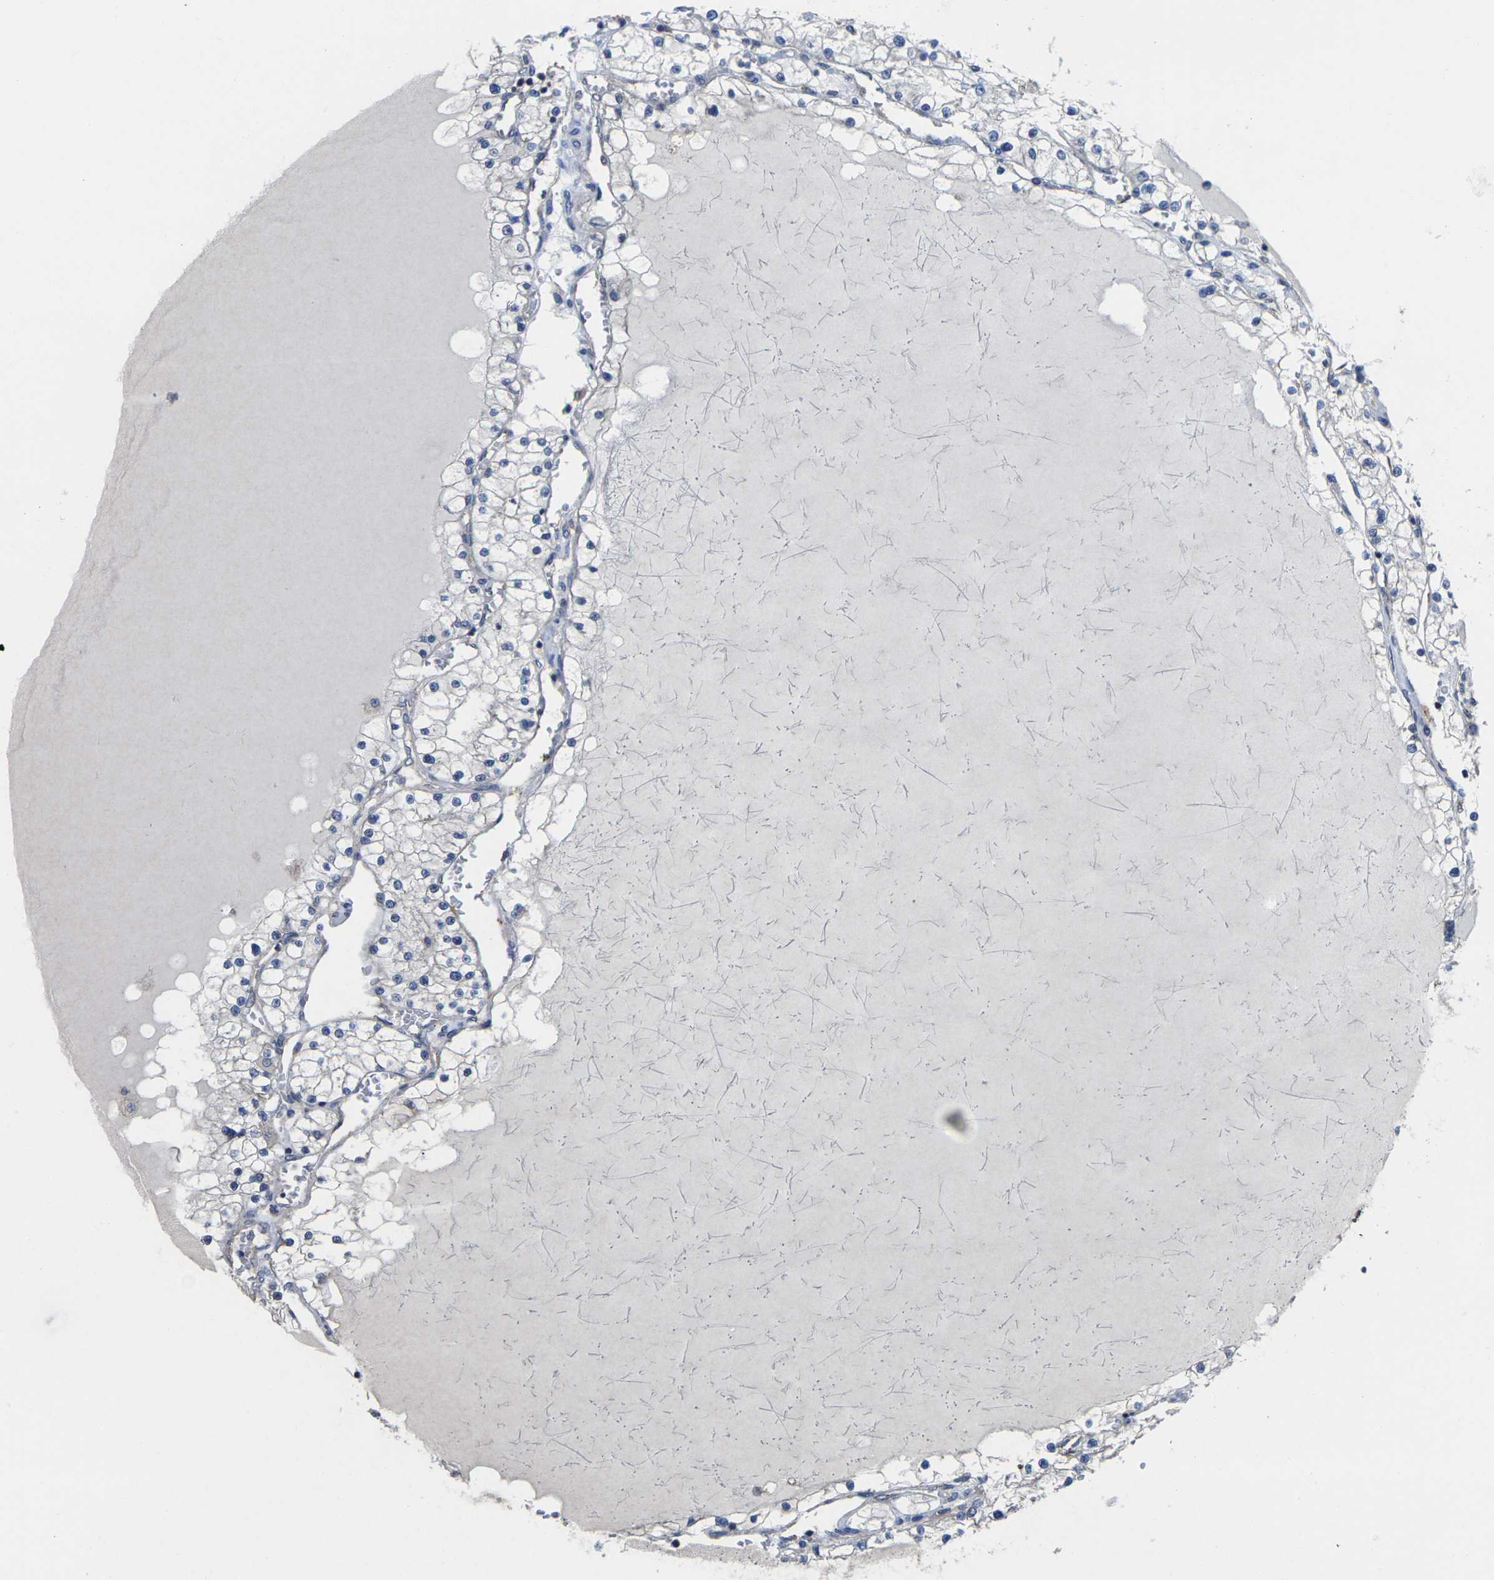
{"staining": {"intensity": "negative", "quantity": "none", "location": "none"}, "tissue": "renal cancer", "cell_type": "Tumor cells", "image_type": "cancer", "snomed": [{"axis": "morphology", "description": "Adenocarcinoma, NOS"}, {"axis": "topography", "description": "Kidney"}], "caption": "The photomicrograph displays no significant staining in tumor cells of renal cancer.", "gene": "TMCC2", "patient": {"sex": "male", "age": 68}}